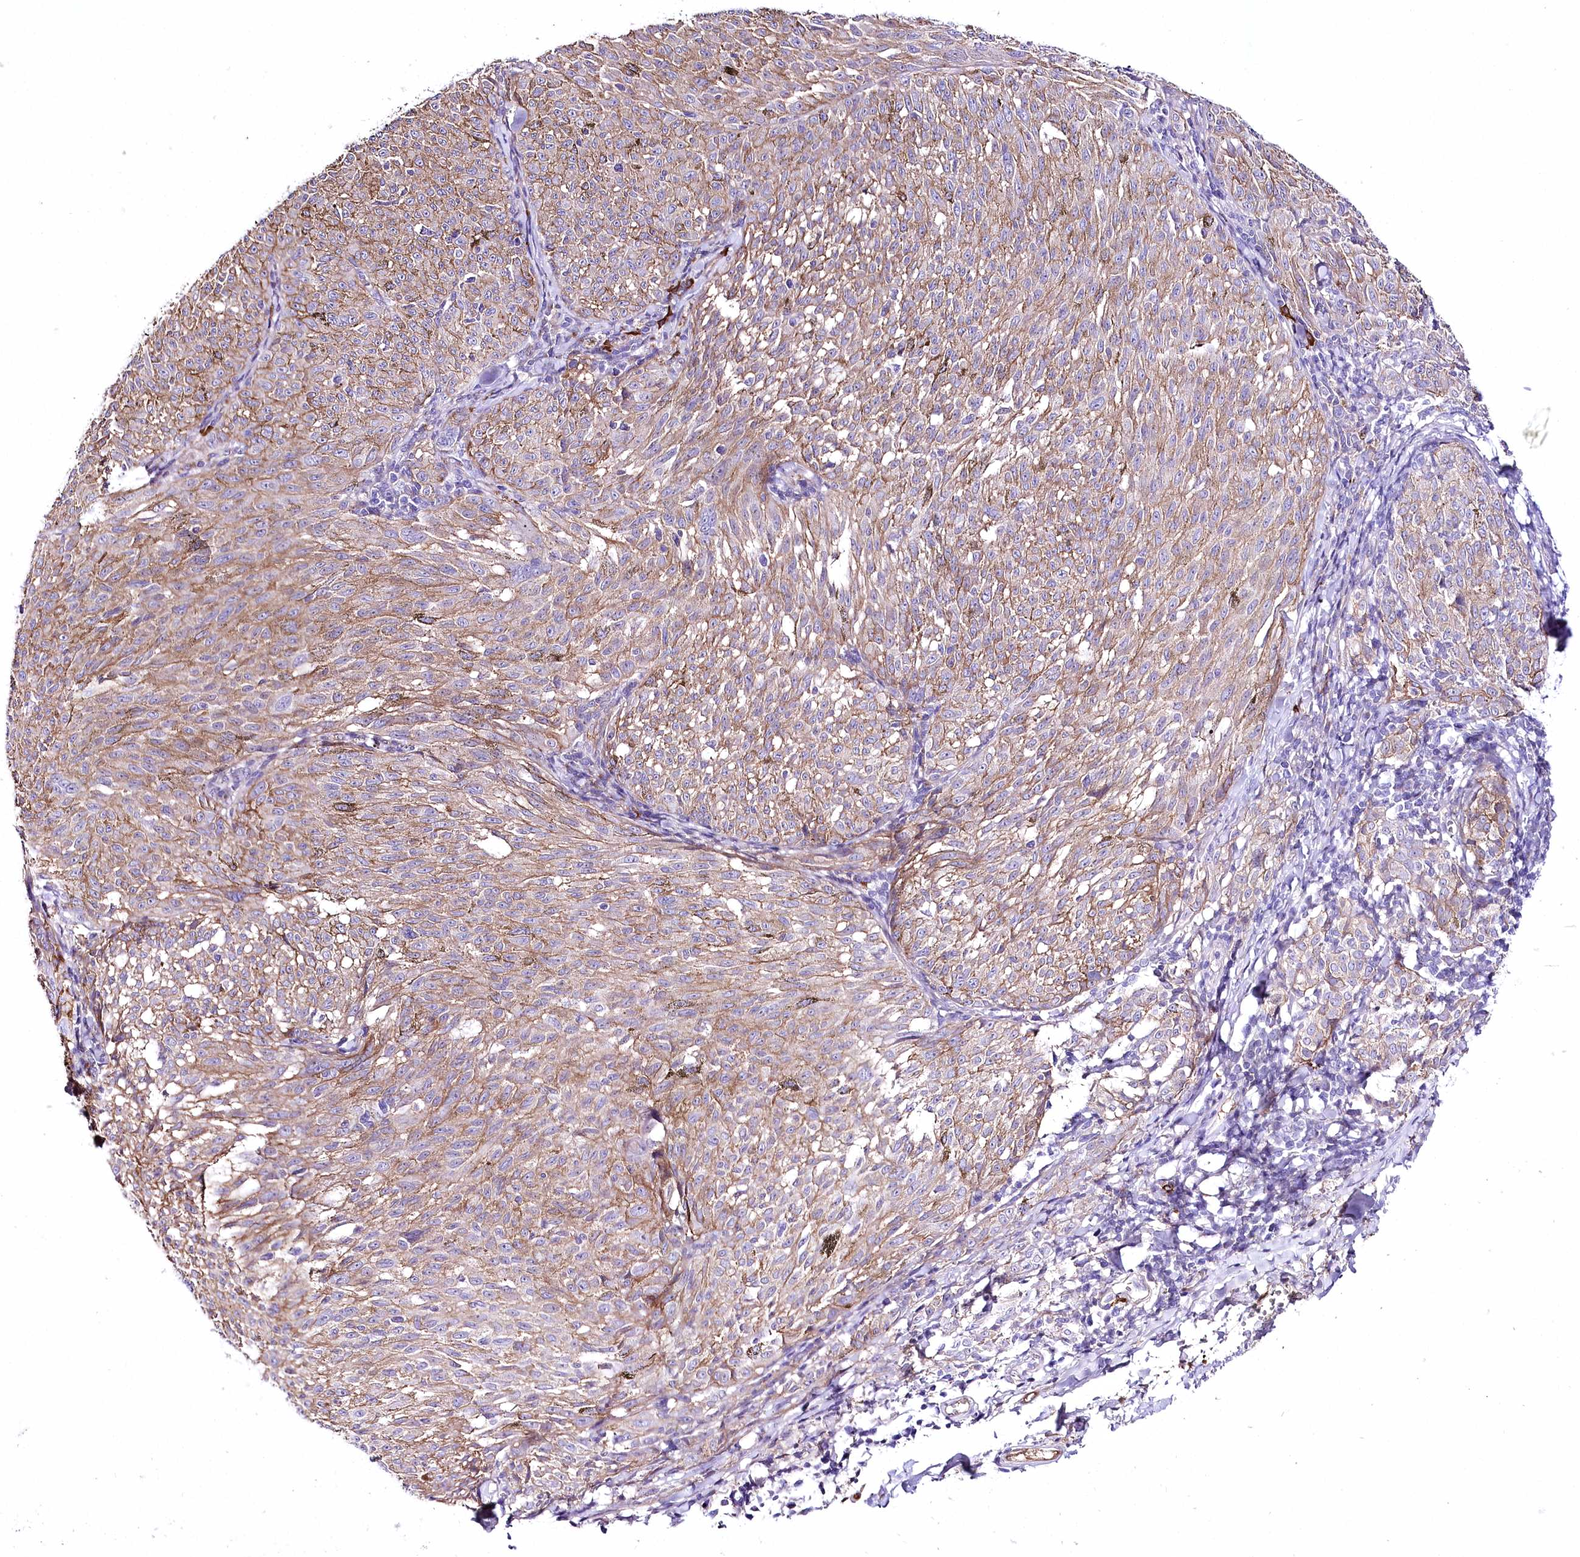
{"staining": {"intensity": "moderate", "quantity": ">75%", "location": "cytoplasmic/membranous"}, "tissue": "melanoma", "cell_type": "Tumor cells", "image_type": "cancer", "snomed": [{"axis": "morphology", "description": "Malignant melanoma, NOS"}, {"axis": "topography", "description": "Skin"}], "caption": "Immunohistochemistry staining of malignant melanoma, which exhibits medium levels of moderate cytoplasmic/membranous positivity in approximately >75% of tumor cells indicating moderate cytoplasmic/membranous protein staining. The staining was performed using DAB (brown) for protein detection and nuclei were counterstained in hematoxylin (blue).", "gene": "CEP164", "patient": {"sex": "female", "age": 72}}